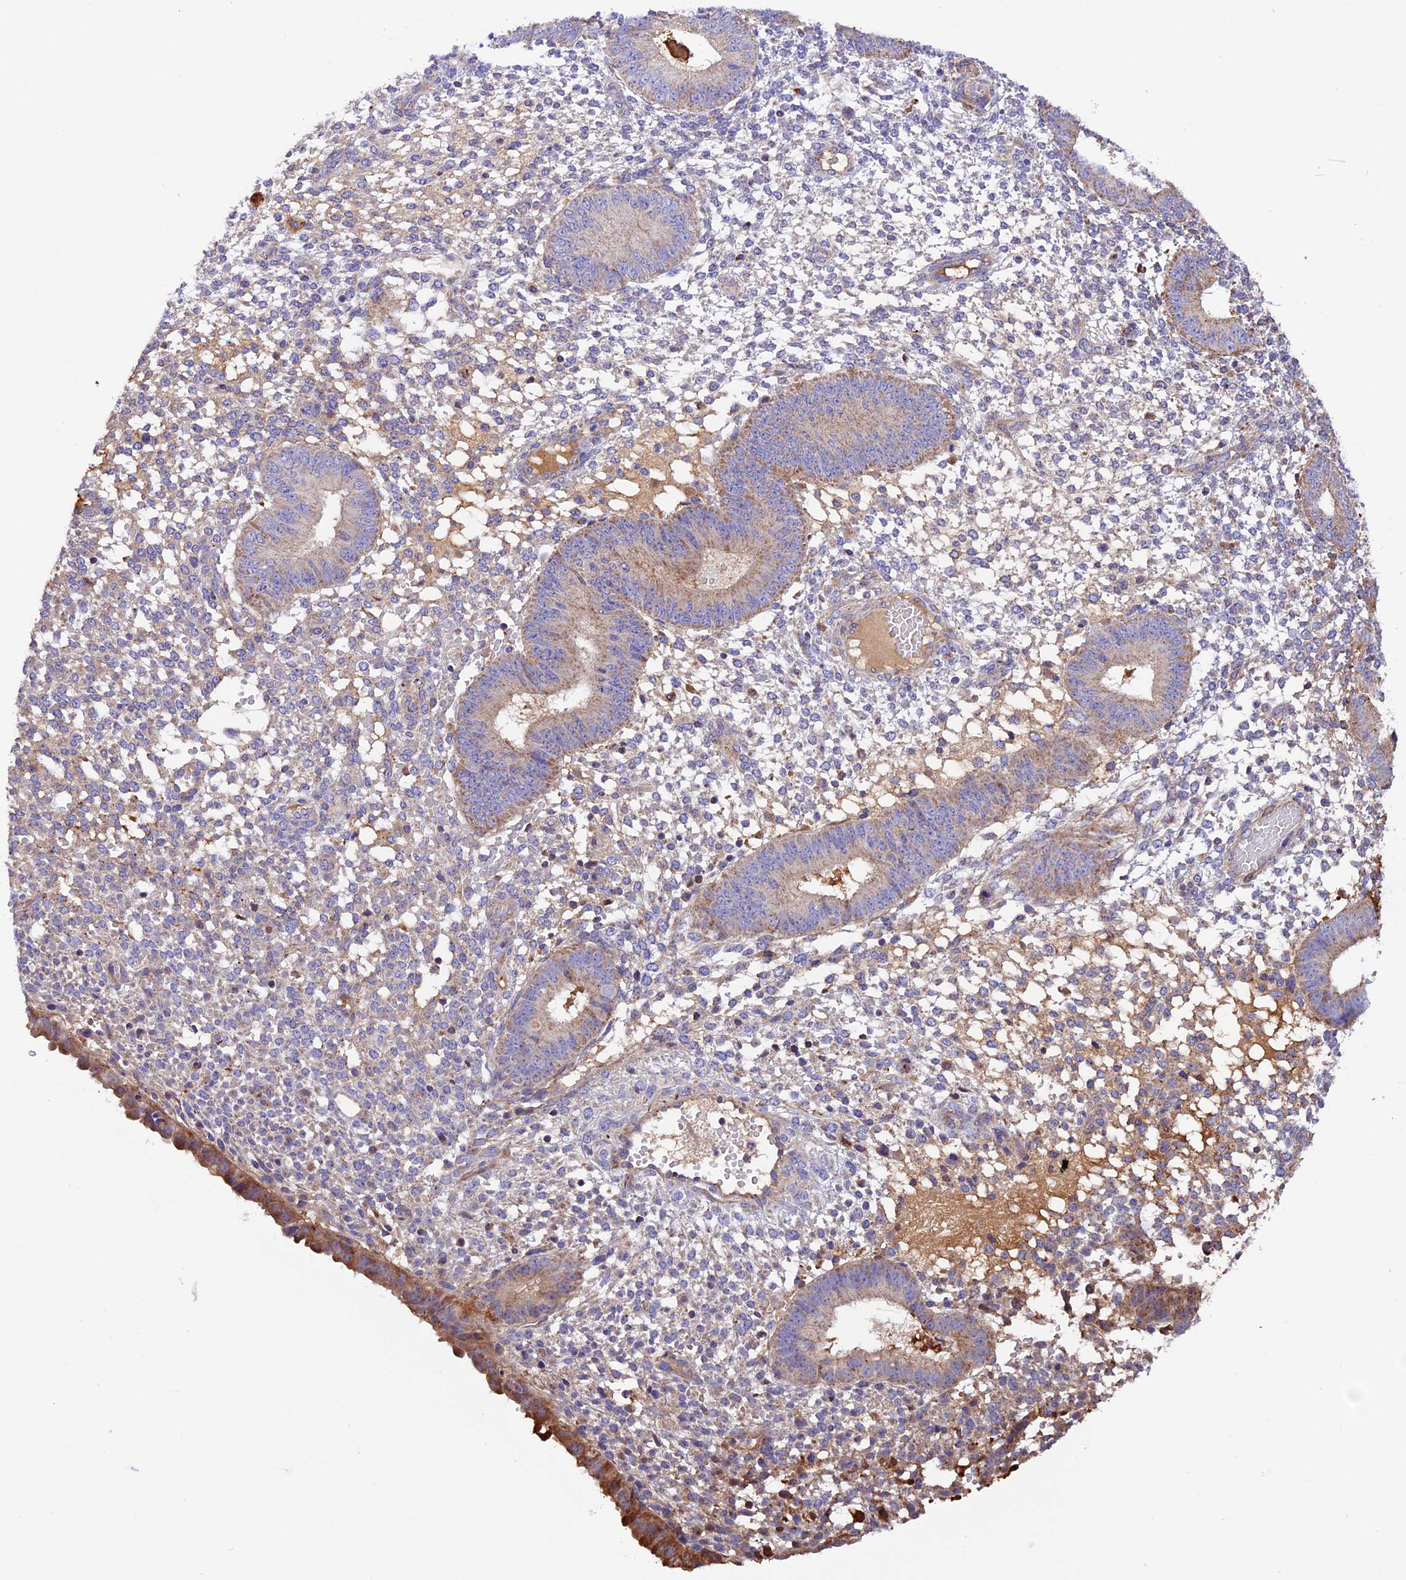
{"staining": {"intensity": "negative", "quantity": "none", "location": "none"}, "tissue": "endometrium", "cell_type": "Cells in endometrial stroma", "image_type": "normal", "snomed": [{"axis": "morphology", "description": "Normal tissue, NOS"}, {"axis": "topography", "description": "Endometrium"}], "caption": "Immunohistochemistry photomicrograph of normal endometrium: human endometrium stained with DAB exhibits no significant protein positivity in cells in endometrial stroma.", "gene": "METTL22", "patient": {"sex": "female", "age": 49}}